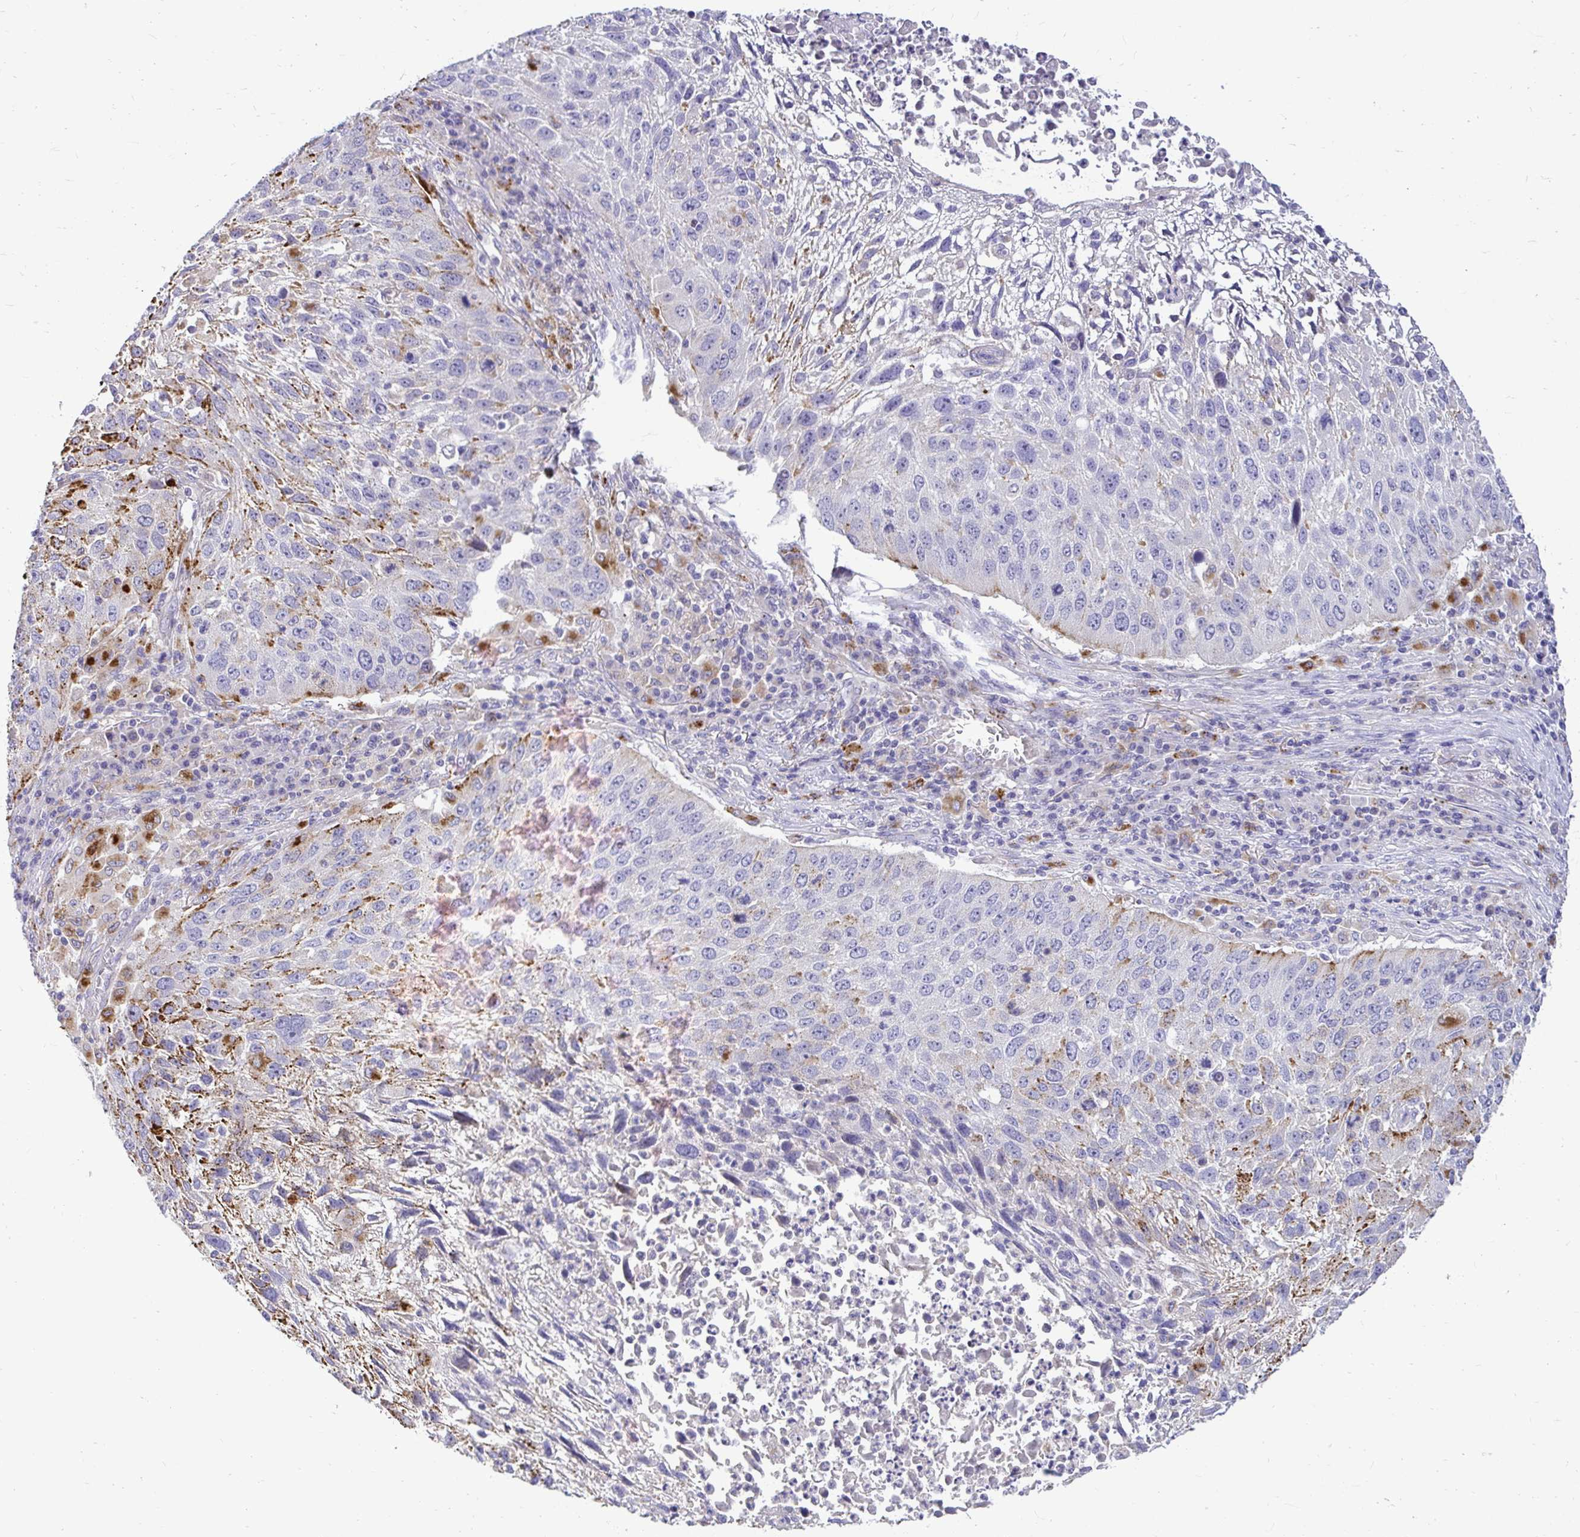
{"staining": {"intensity": "moderate", "quantity": "<25%", "location": "cytoplasmic/membranous"}, "tissue": "lung cancer", "cell_type": "Tumor cells", "image_type": "cancer", "snomed": [{"axis": "morphology", "description": "Normal morphology"}, {"axis": "morphology", "description": "Squamous cell carcinoma, NOS"}, {"axis": "topography", "description": "Lymph node"}, {"axis": "topography", "description": "Lung"}], "caption": "A micrograph of lung squamous cell carcinoma stained for a protein shows moderate cytoplasmic/membranous brown staining in tumor cells.", "gene": "PKN3", "patient": {"sex": "male", "age": 67}}